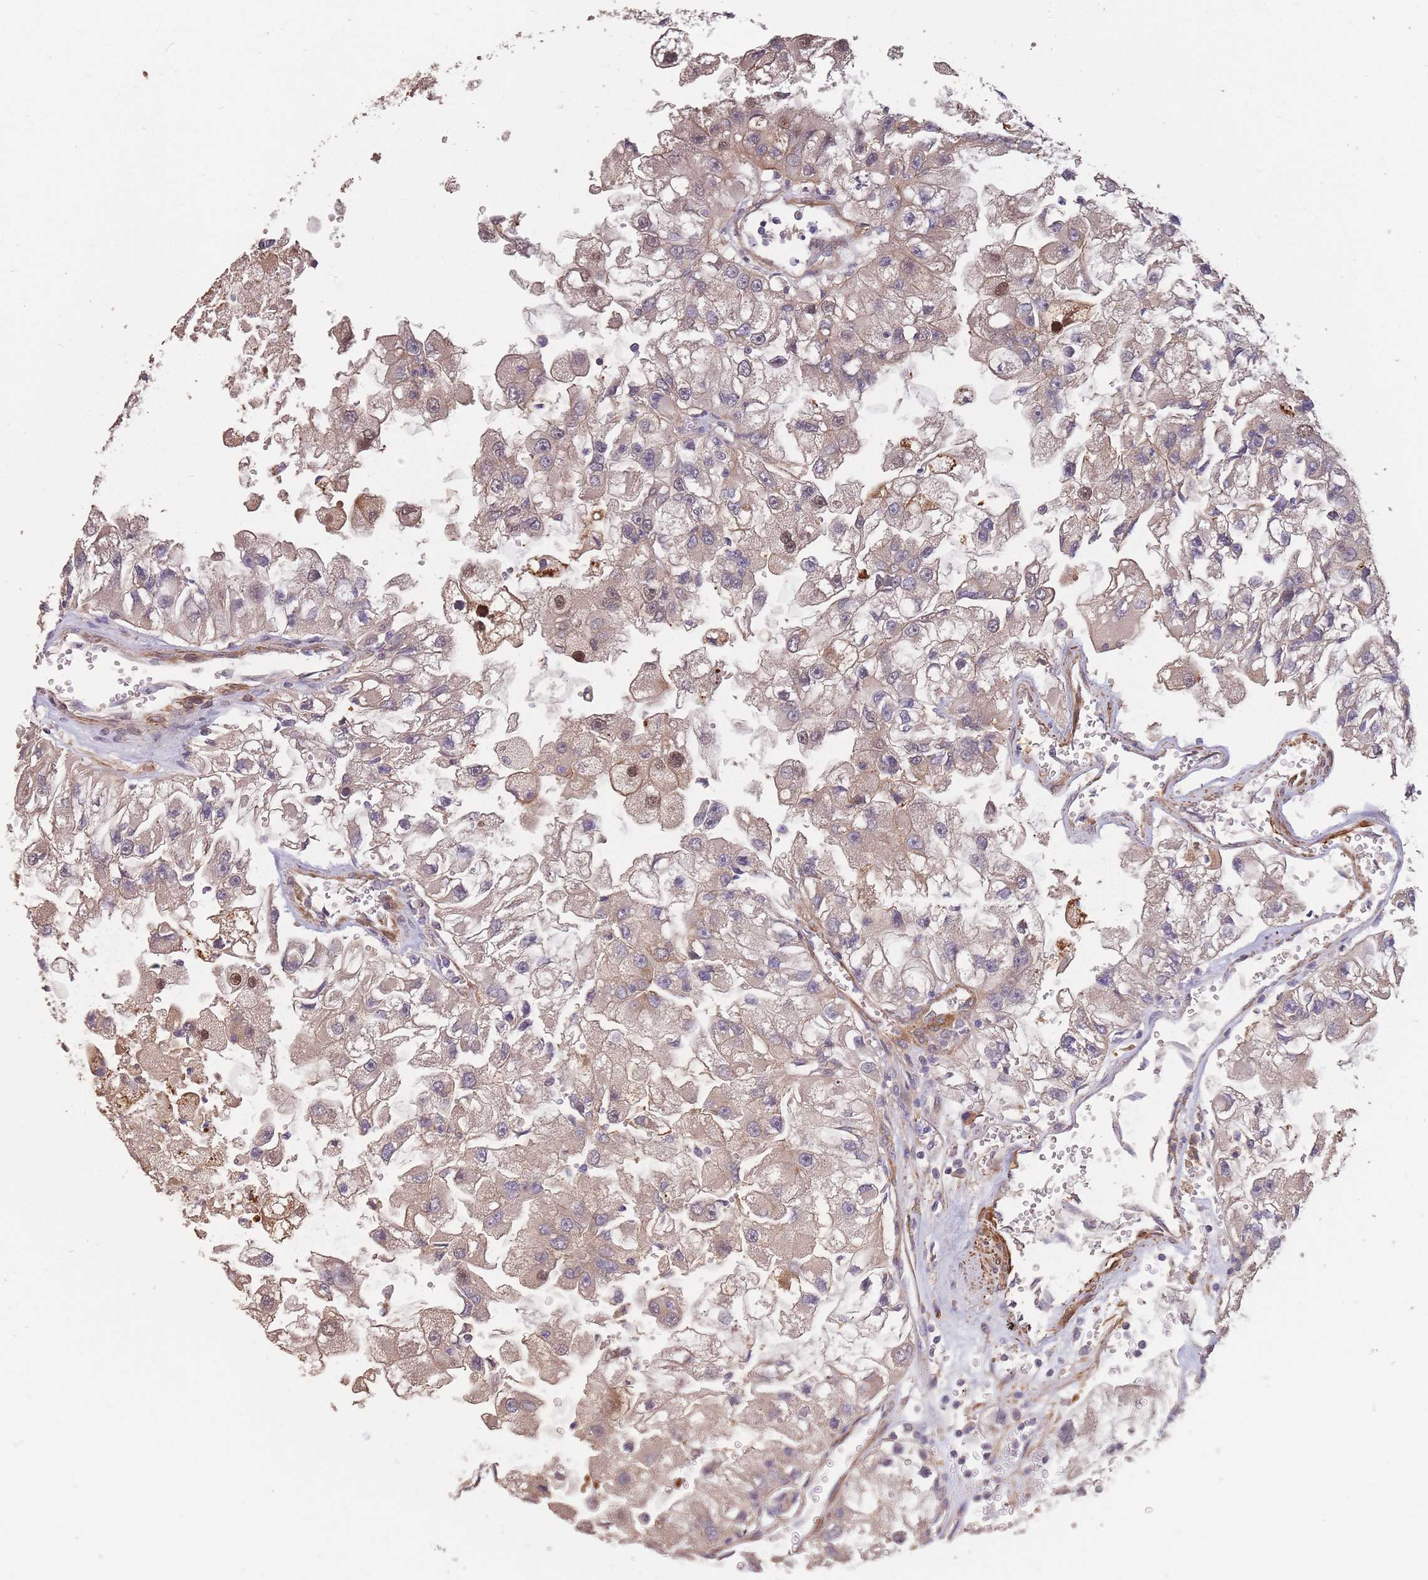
{"staining": {"intensity": "weak", "quantity": ">75%", "location": "cytoplasmic/membranous"}, "tissue": "renal cancer", "cell_type": "Tumor cells", "image_type": "cancer", "snomed": [{"axis": "morphology", "description": "Adenocarcinoma, NOS"}, {"axis": "topography", "description": "Kidney"}], "caption": "Immunohistochemistry staining of renal cancer, which shows low levels of weak cytoplasmic/membranous staining in approximately >75% of tumor cells indicating weak cytoplasmic/membranous protein positivity. The staining was performed using DAB (3,3'-diaminobenzidine) (brown) for protein detection and nuclei were counterstained in hematoxylin (blue).", "gene": "NLRC4", "patient": {"sex": "male", "age": 63}}